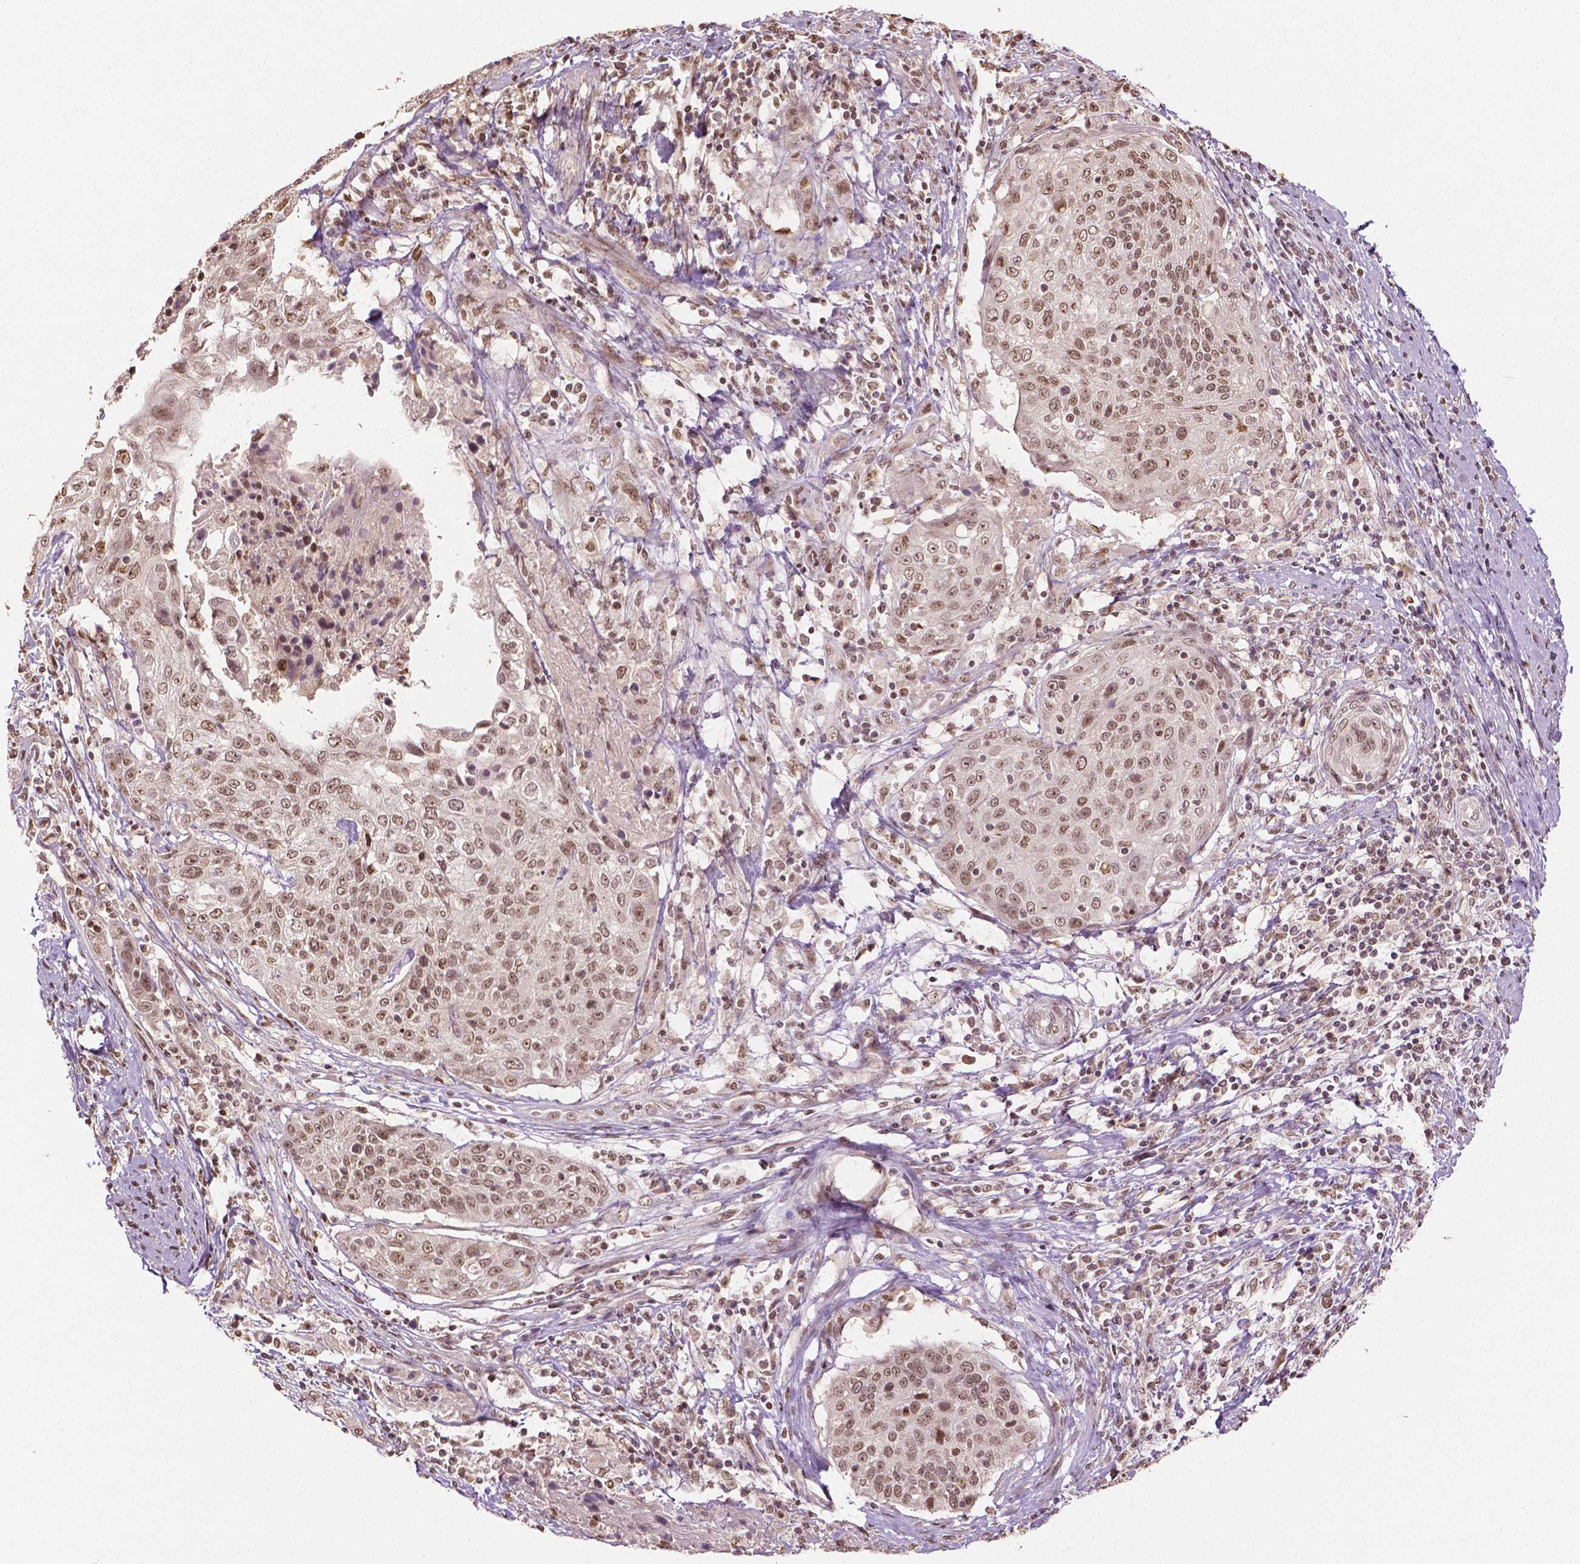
{"staining": {"intensity": "moderate", "quantity": ">75%", "location": "nuclear"}, "tissue": "cervical cancer", "cell_type": "Tumor cells", "image_type": "cancer", "snomed": [{"axis": "morphology", "description": "Squamous cell carcinoma, NOS"}, {"axis": "topography", "description": "Cervix"}], "caption": "Protein expression analysis of cervical cancer (squamous cell carcinoma) displays moderate nuclear expression in about >75% of tumor cells.", "gene": "DEK", "patient": {"sex": "female", "age": 31}}